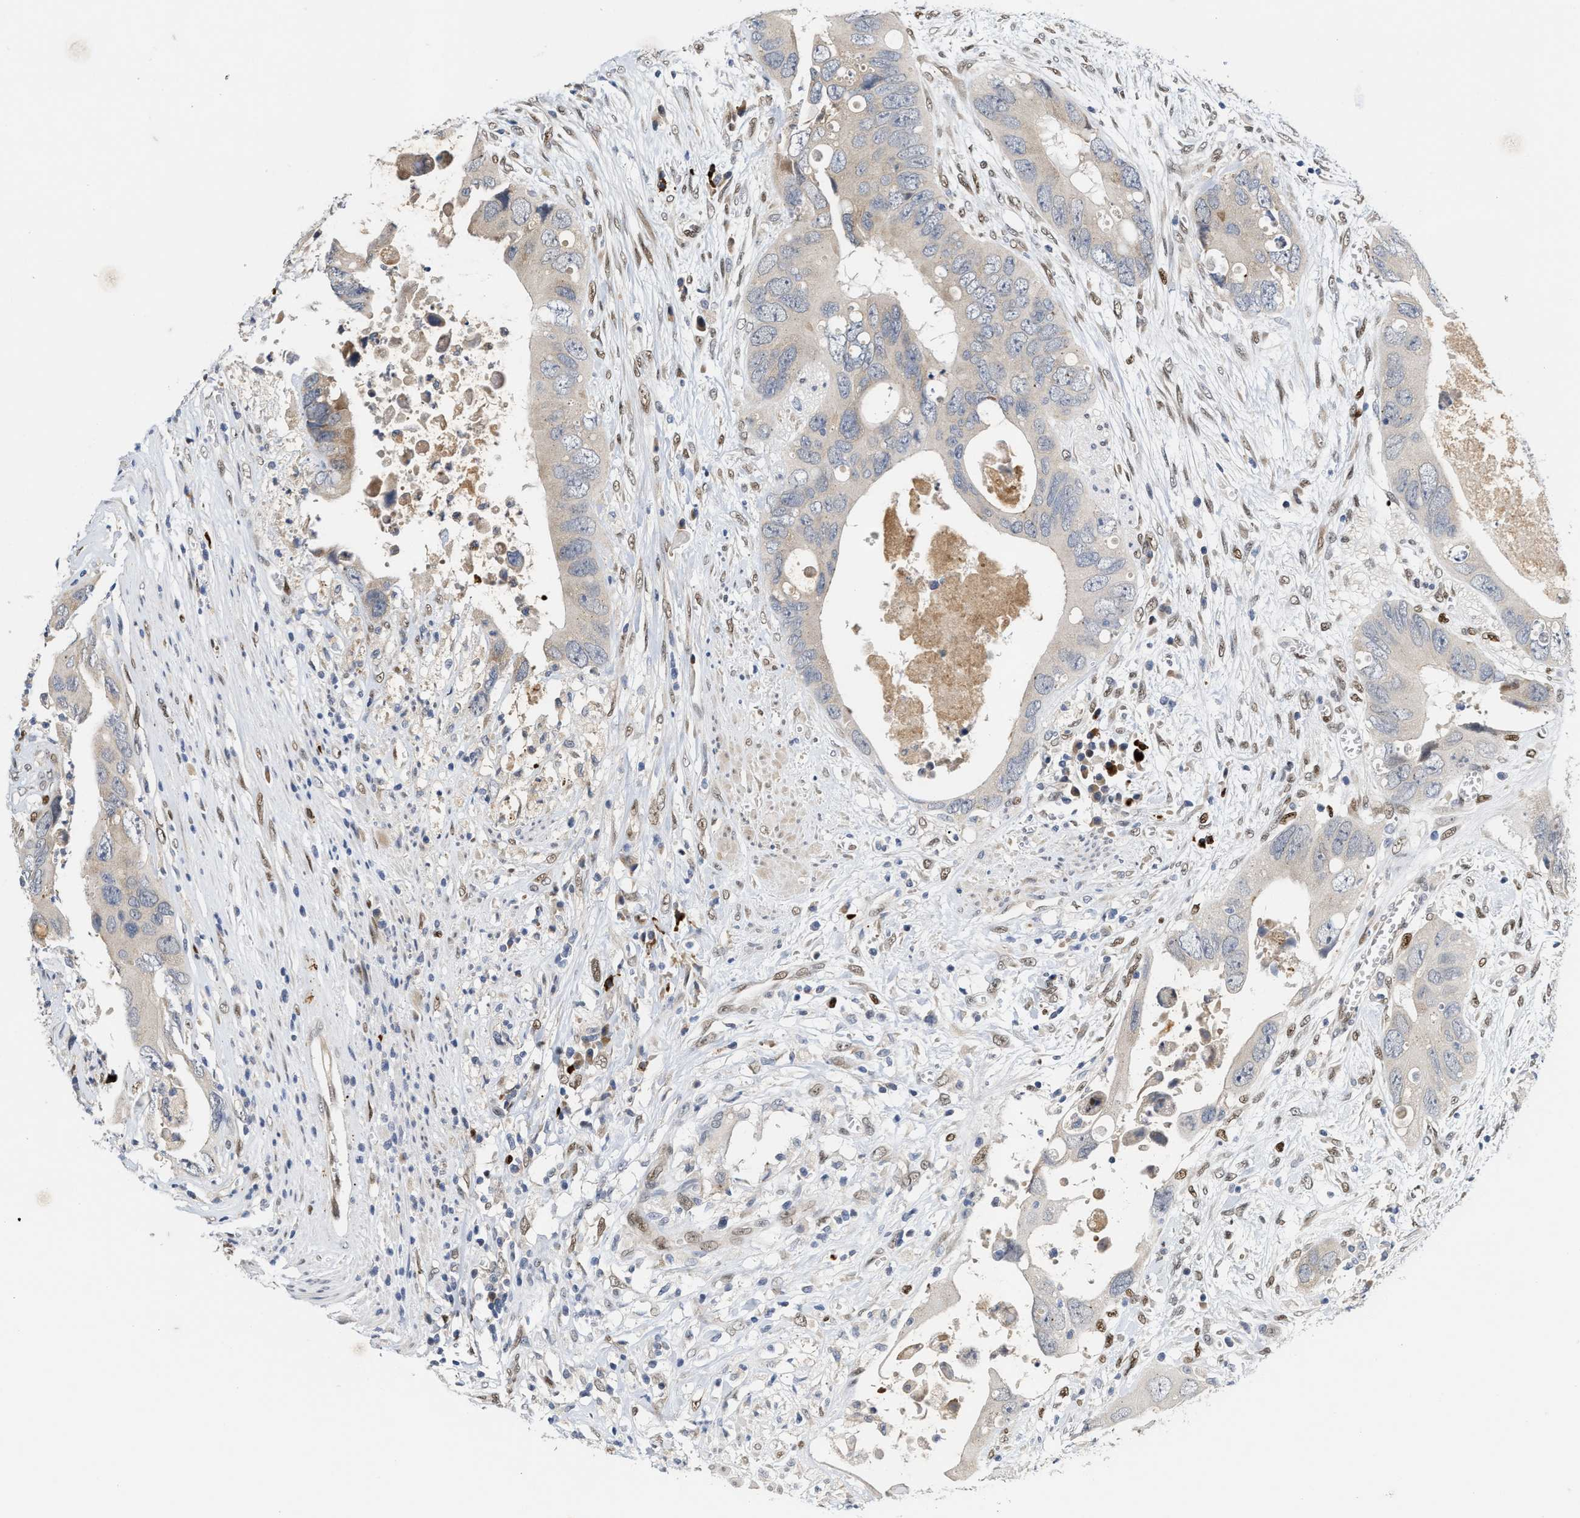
{"staining": {"intensity": "negative", "quantity": "none", "location": "none"}, "tissue": "colorectal cancer", "cell_type": "Tumor cells", "image_type": "cancer", "snomed": [{"axis": "morphology", "description": "Adenocarcinoma, NOS"}, {"axis": "topography", "description": "Rectum"}], "caption": "Immunohistochemistry photomicrograph of human colorectal adenocarcinoma stained for a protein (brown), which exhibits no expression in tumor cells.", "gene": "TCF4", "patient": {"sex": "male", "age": 70}}